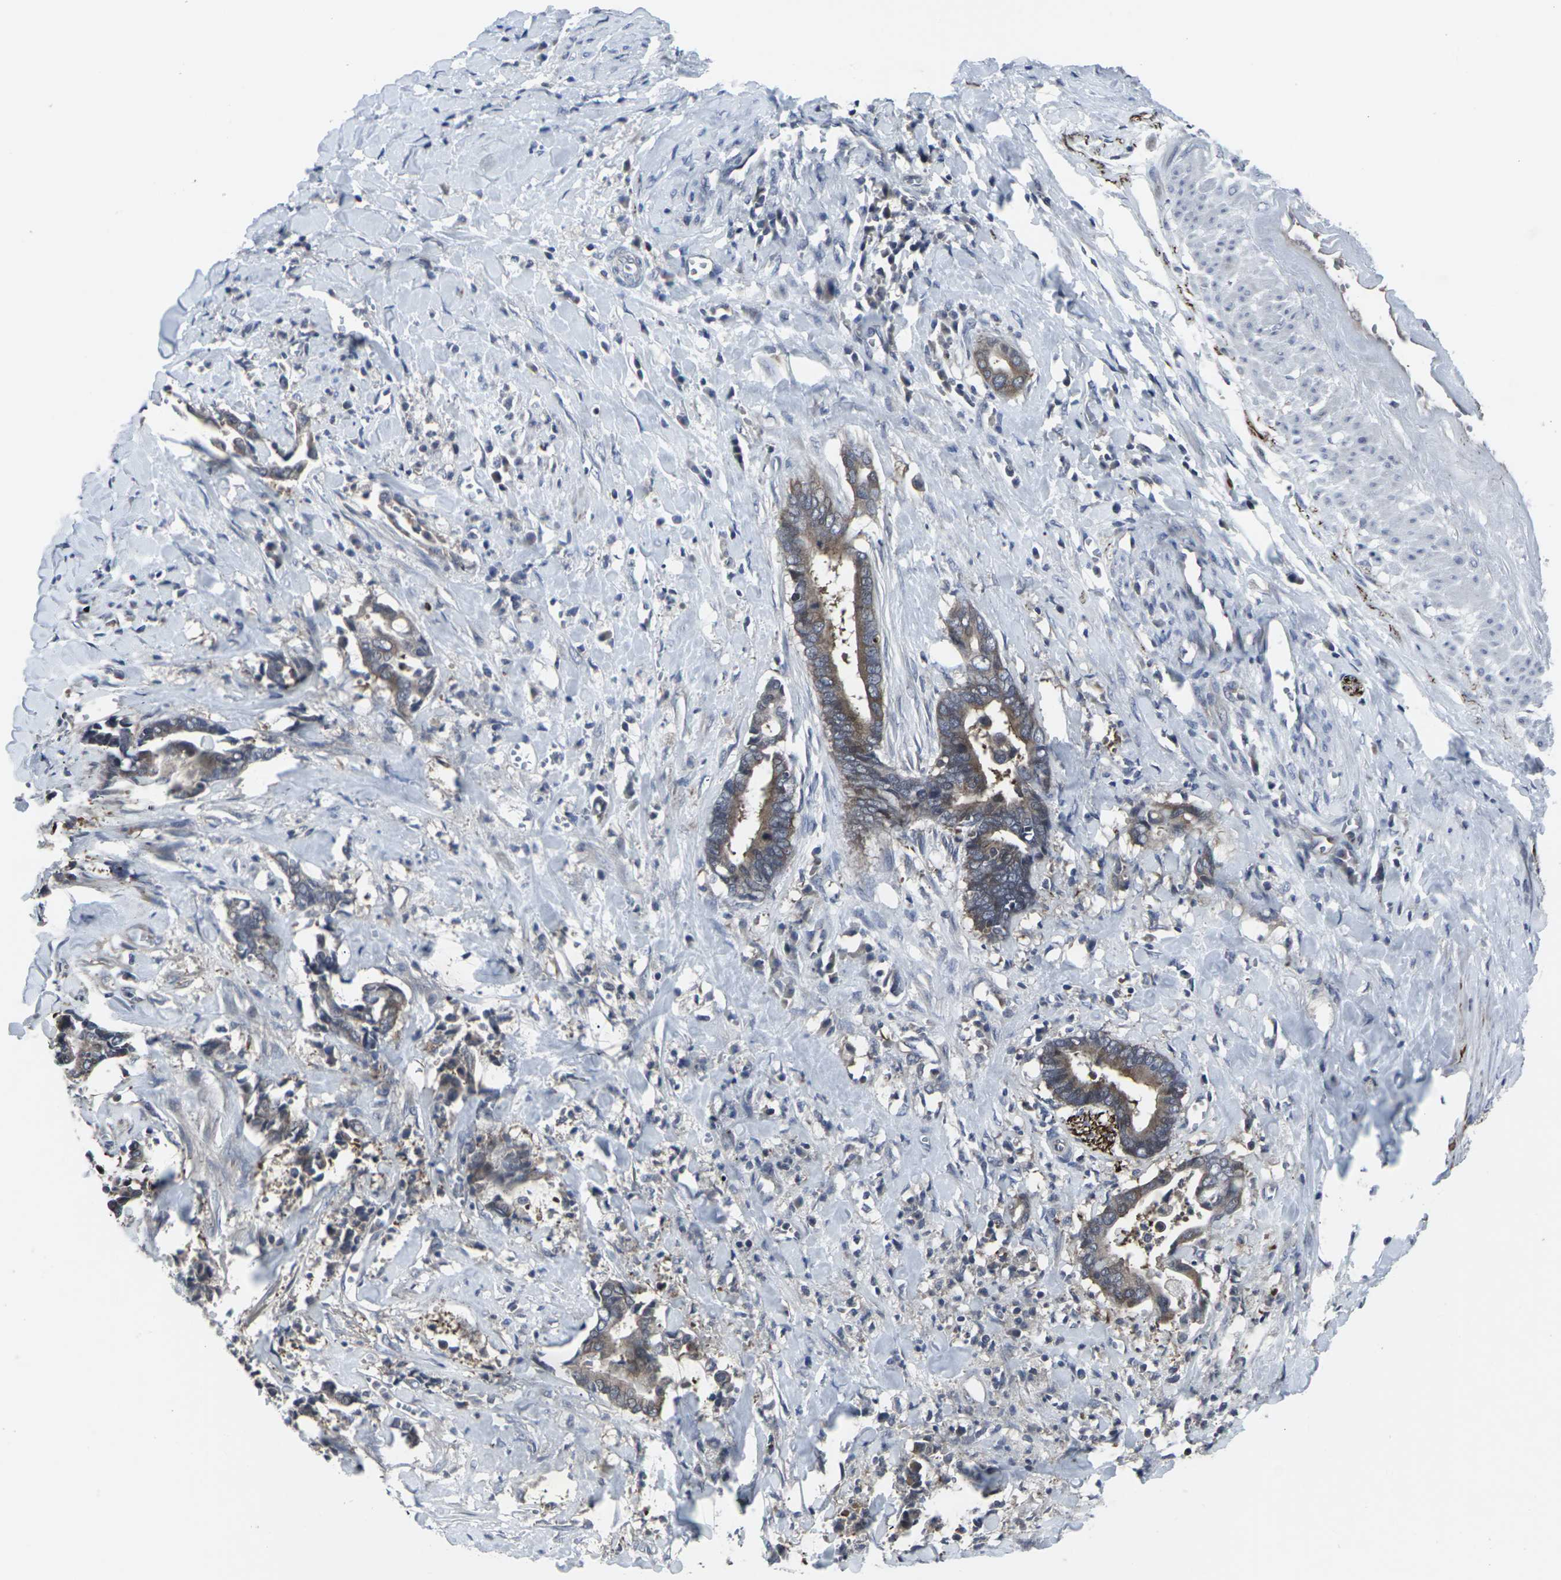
{"staining": {"intensity": "moderate", "quantity": "25%-75%", "location": "cytoplasmic/membranous"}, "tissue": "cervical cancer", "cell_type": "Tumor cells", "image_type": "cancer", "snomed": [{"axis": "morphology", "description": "Adenocarcinoma, NOS"}, {"axis": "topography", "description": "Cervix"}], "caption": "Moderate cytoplasmic/membranous protein staining is seen in about 25%-75% of tumor cells in cervical cancer (adenocarcinoma). (IHC, brightfield microscopy, high magnification).", "gene": "HPRT1", "patient": {"sex": "female", "age": 44}}